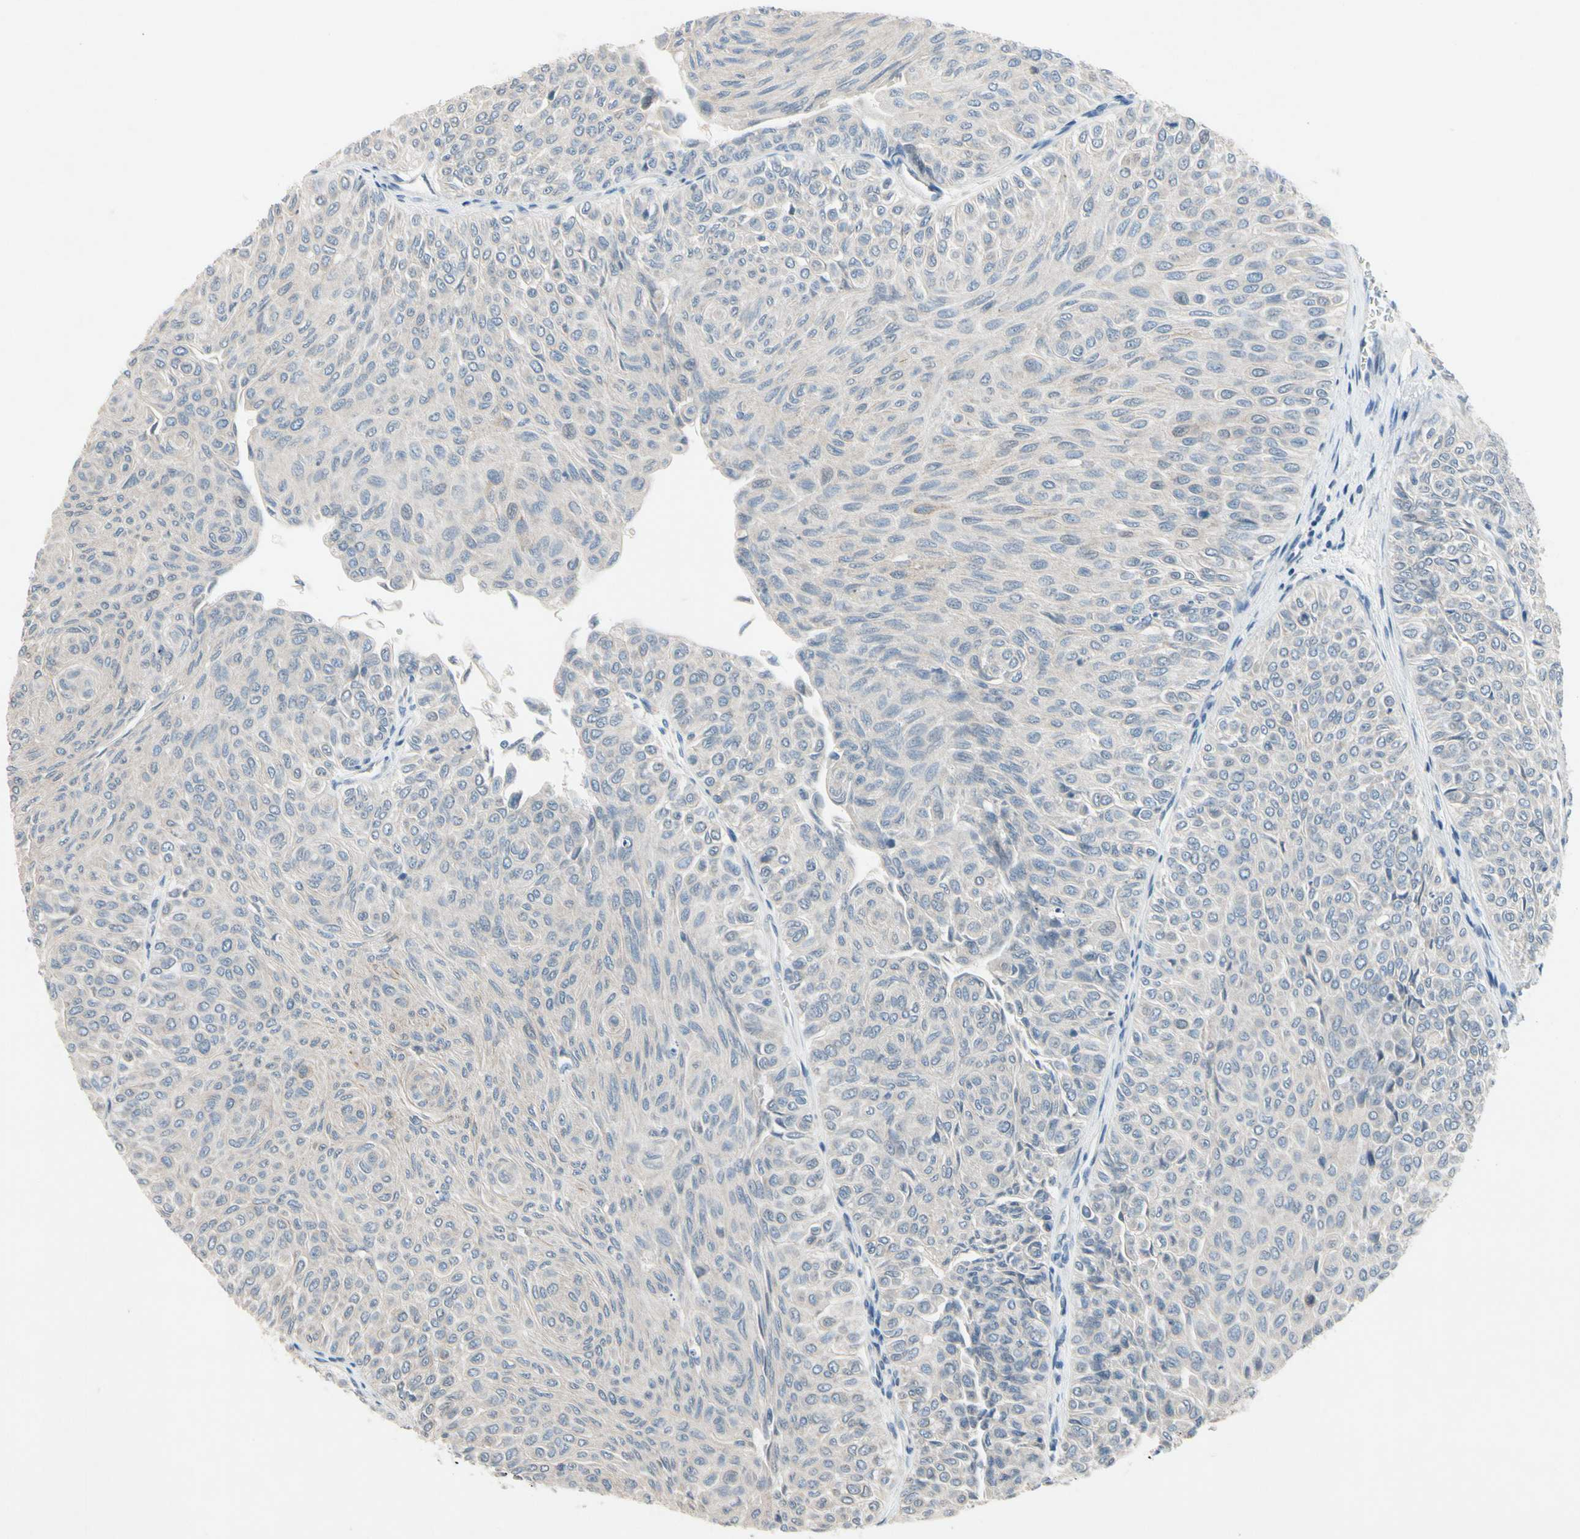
{"staining": {"intensity": "negative", "quantity": "none", "location": "none"}, "tissue": "urothelial cancer", "cell_type": "Tumor cells", "image_type": "cancer", "snomed": [{"axis": "morphology", "description": "Urothelial carcinoma, Low grade"}, {"axis": "topography", "description": "Urinary bladder"}], "caption": "This photomicrograph is of urothelial cancer stained with IHC to label a protein in brown with the nuclei are counter-stained blue. There is no staining in tumor cells.", "gene": "PIP5K1B", "patient": {"sex": "male", "age": 78}}